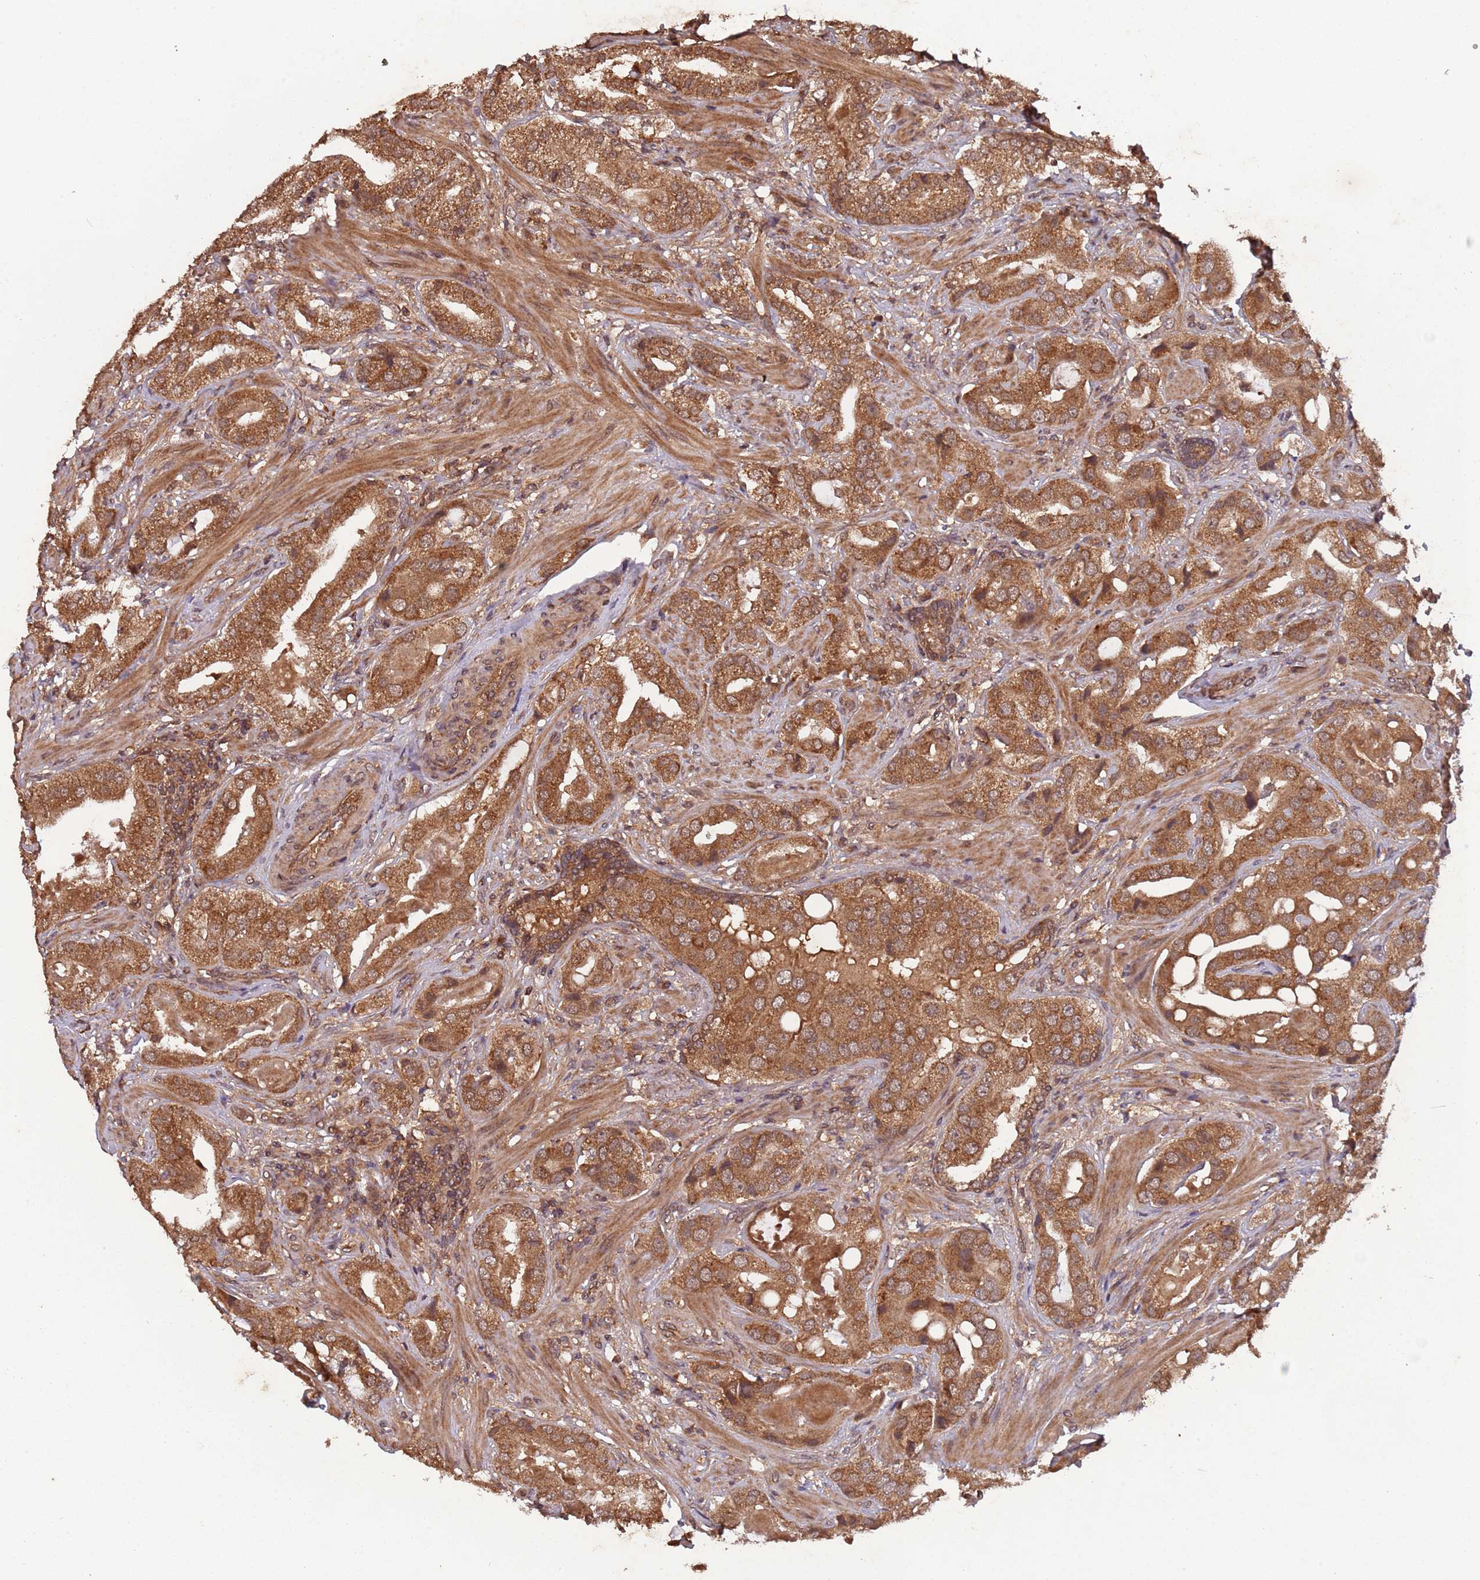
{"staining": {"intensity": "strong", "quantity": ">75%", "location": "cytoplasmic/membranous"}, "tissue": "prostate cancer", "cell_type": "Tumor cells", "image_type": "cancer", "snomed": [{"axis": "morphology", "description": "Adenocarcinoma, High grade"}, {"axis": "topography", "description": "Prostate"}], "caption": "This micrograph displays immunohistochemistry (IHC) staining of prostate adenocarcinoma (high-grade), with high strong cytoplasmic/membranous expression in approximately >75% of tumor cells.", "gene": "ERI1", "patient": {"sex": "male", "age": 63}}